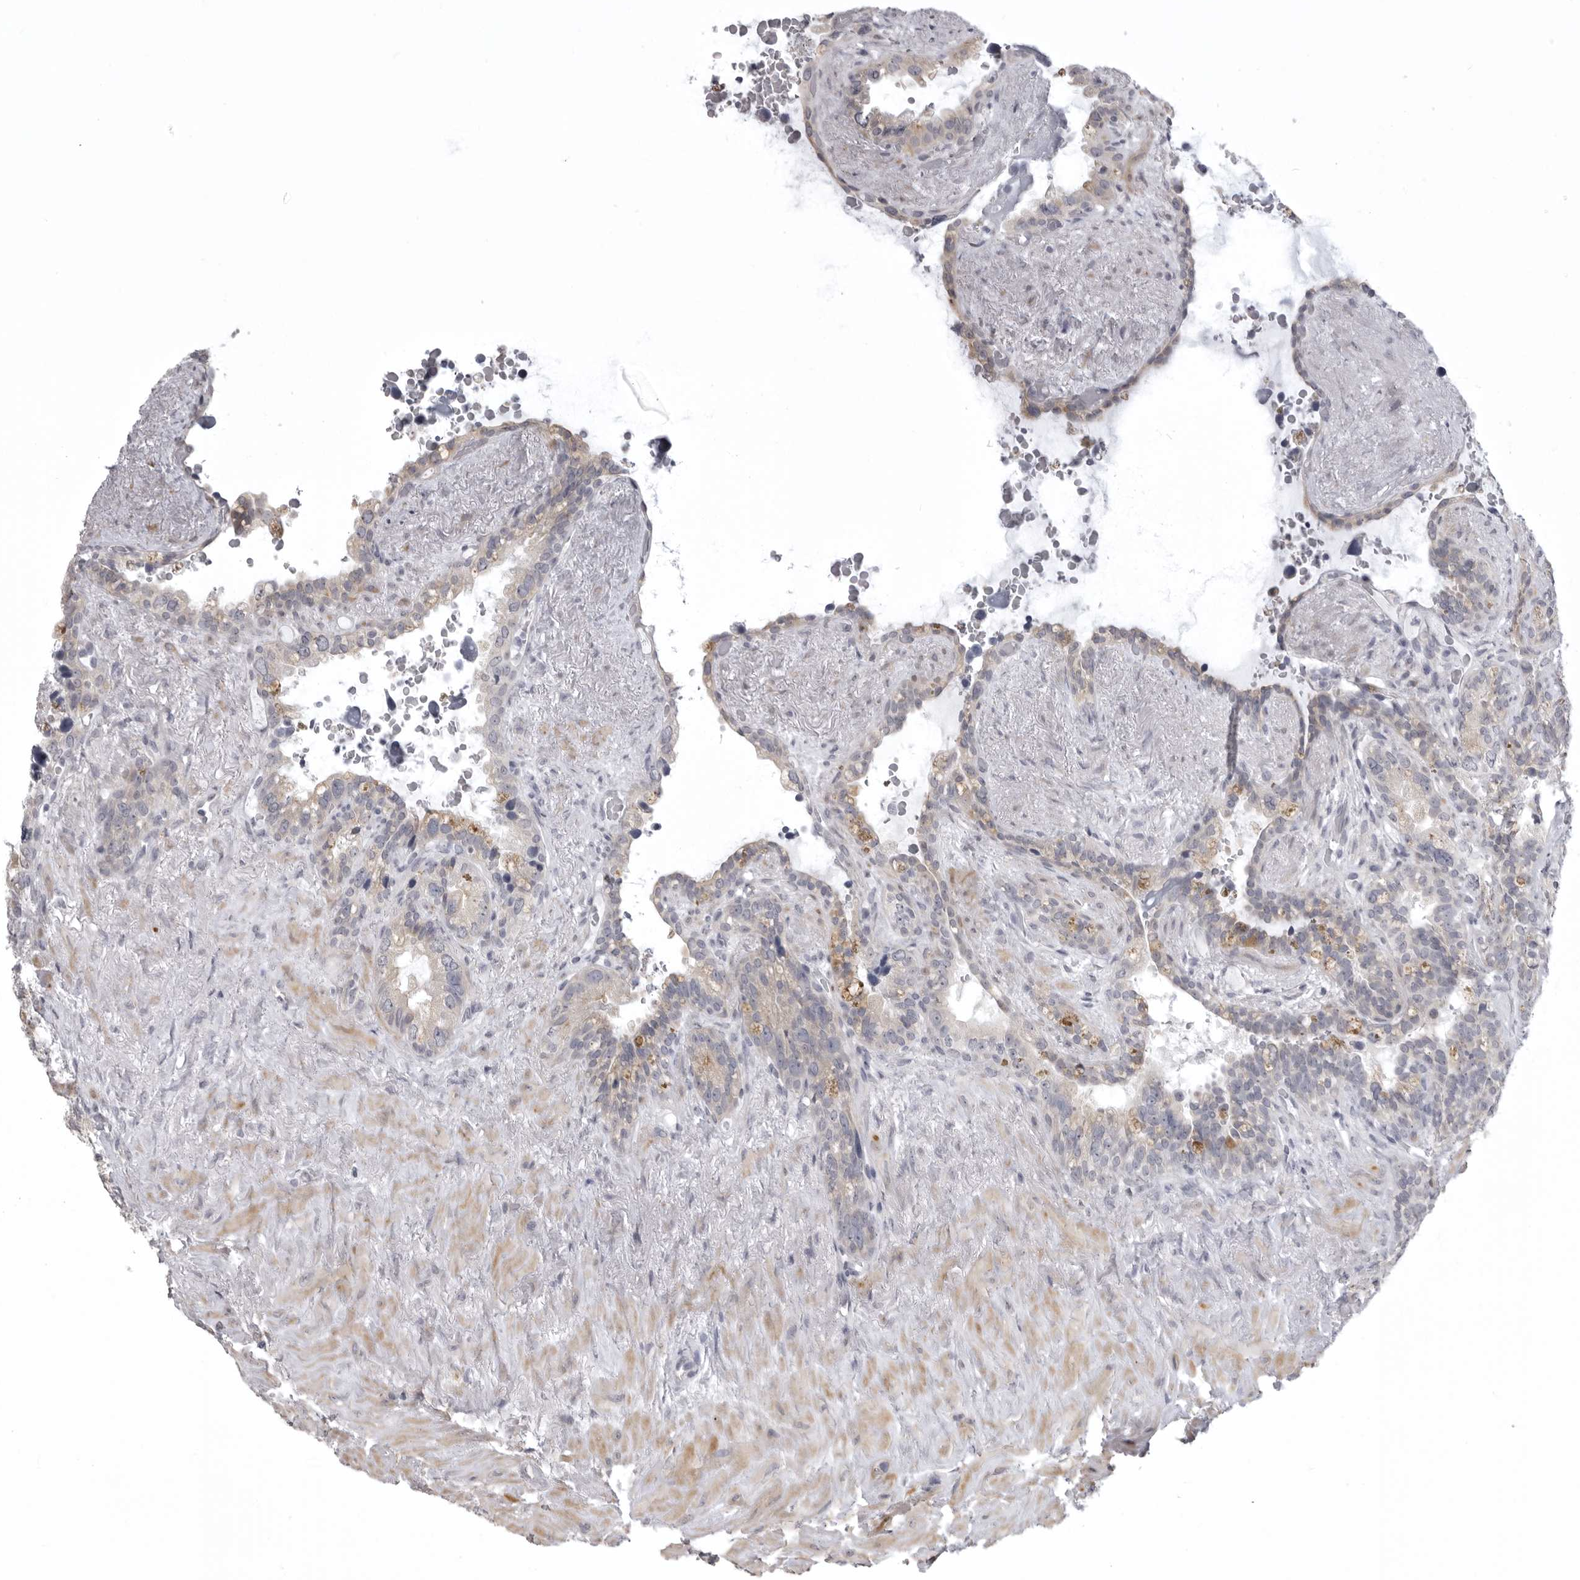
{"staining": {"intensity": "negative", "quantity": "none", "location": "none"}, "tissue": "seminal vesicle", "cell_type": "Glandular cells", "image_type": "normal", "snomed": [{"axis": "morphology", "description": "Normal tissue, NOS"}, {"axis": "topography", "description": "Seminal veicle"}], "caption": "This is an immunohistochemistry histopathology image of unremarkable human seminal vesicle. There is no positivity in glandular cells.", "gene": "NCEH1", "patient": {"sex": "male", "age": 80}}